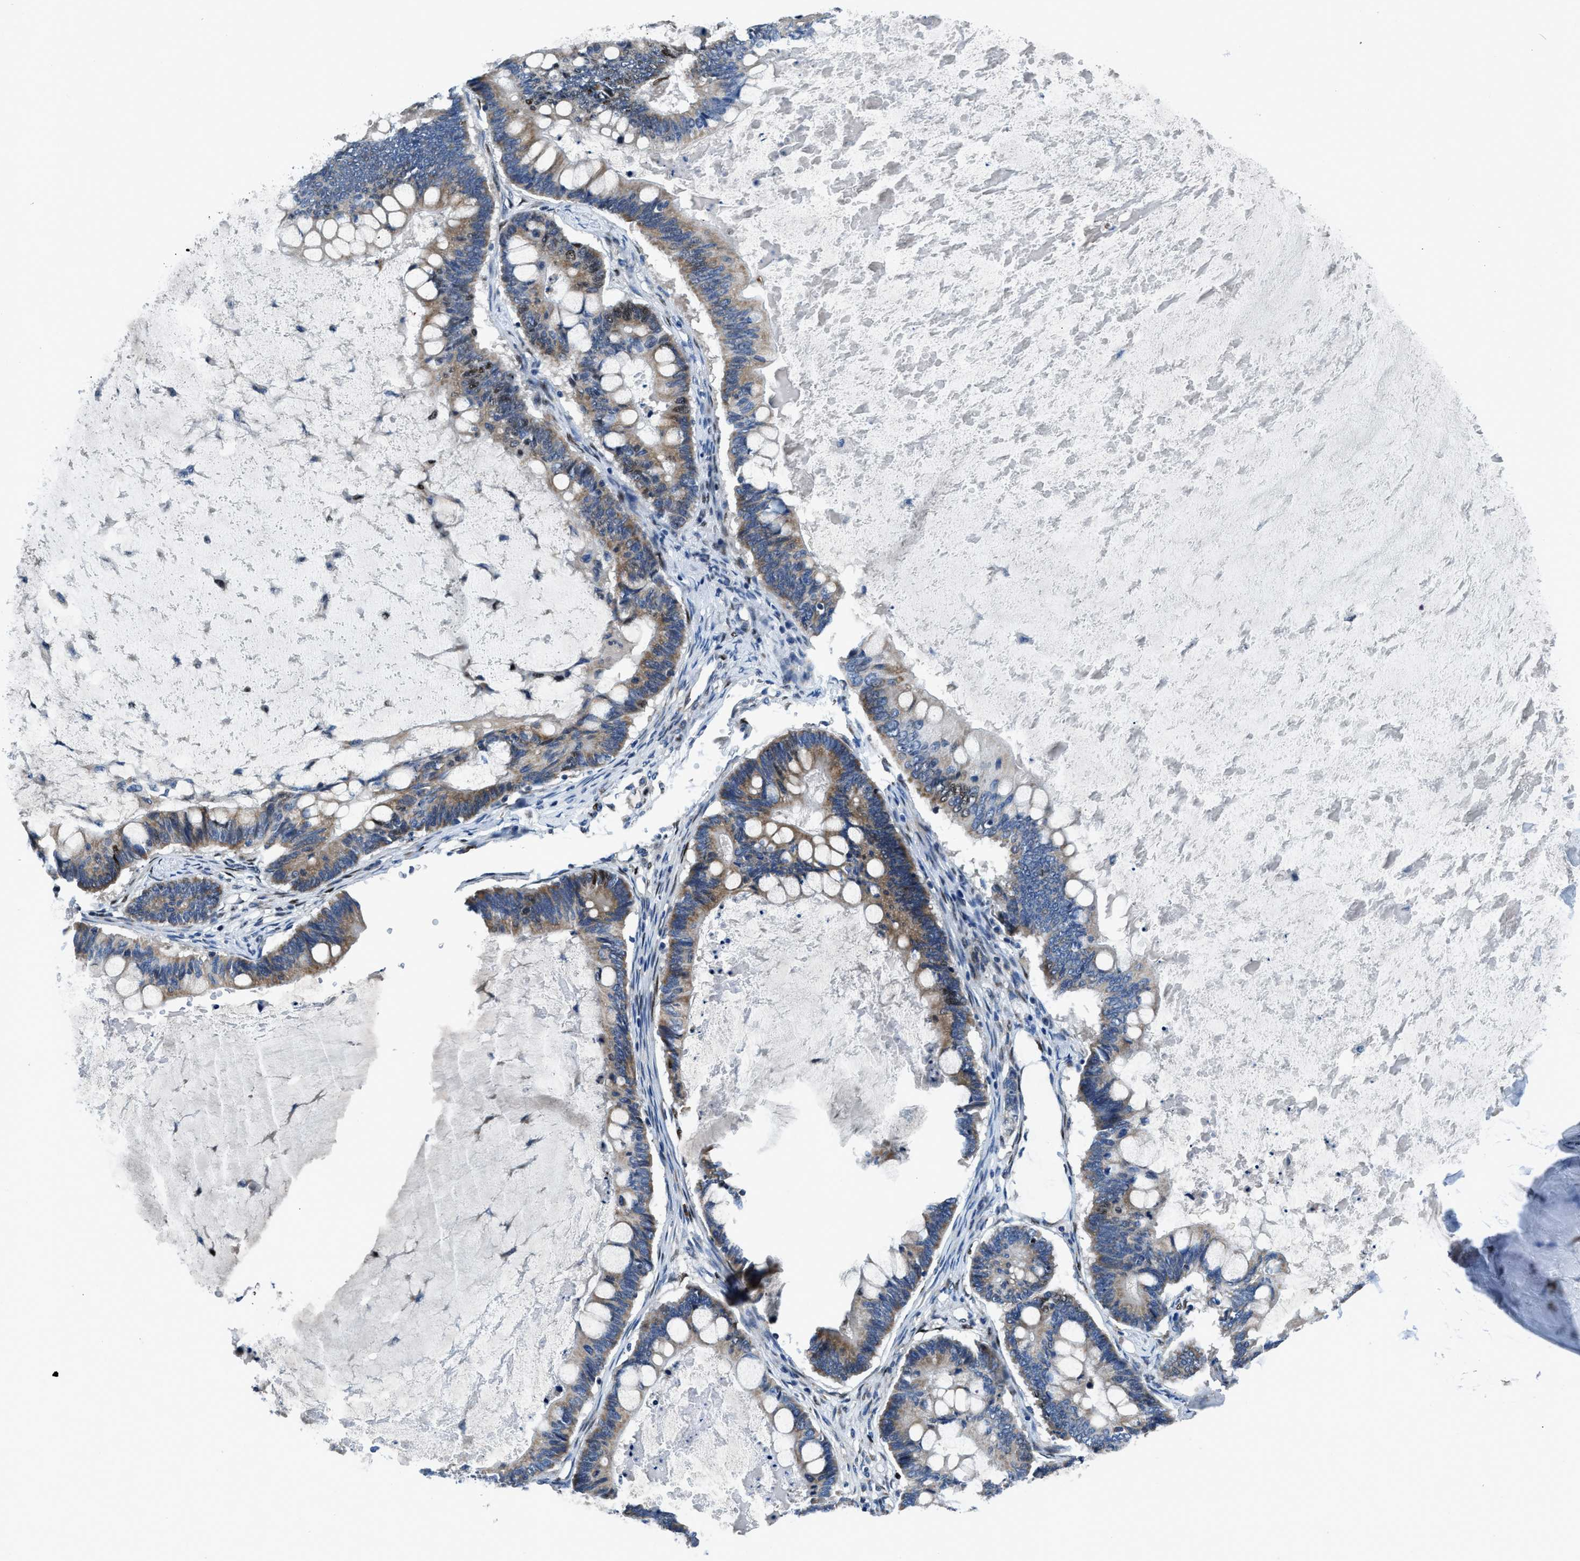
{"staining": {"intensity": "moderate", "quantity": "25%-75%", "location": "cytoplasmic/membranous"}, "tissue": "ovarian cancer", "cell_type": "Tumor cells", "image_type": "cancer", "snomed": [{"axis": "morphology", "description": "Cystadenocarcinoma, mucinous, NOS"}, {"axis": "topography", "description": "Ovary"}], "caption": "Immunohistochemical staining of ovarian cancer (mucinous cystadenocarcinoma) demonstrates medium levels of moderate cytoplasmic/membranous staining in about 25%-75% of tumor cells.", "gene": "EGR1", "patient": {"sex": "female", "age": 61}}